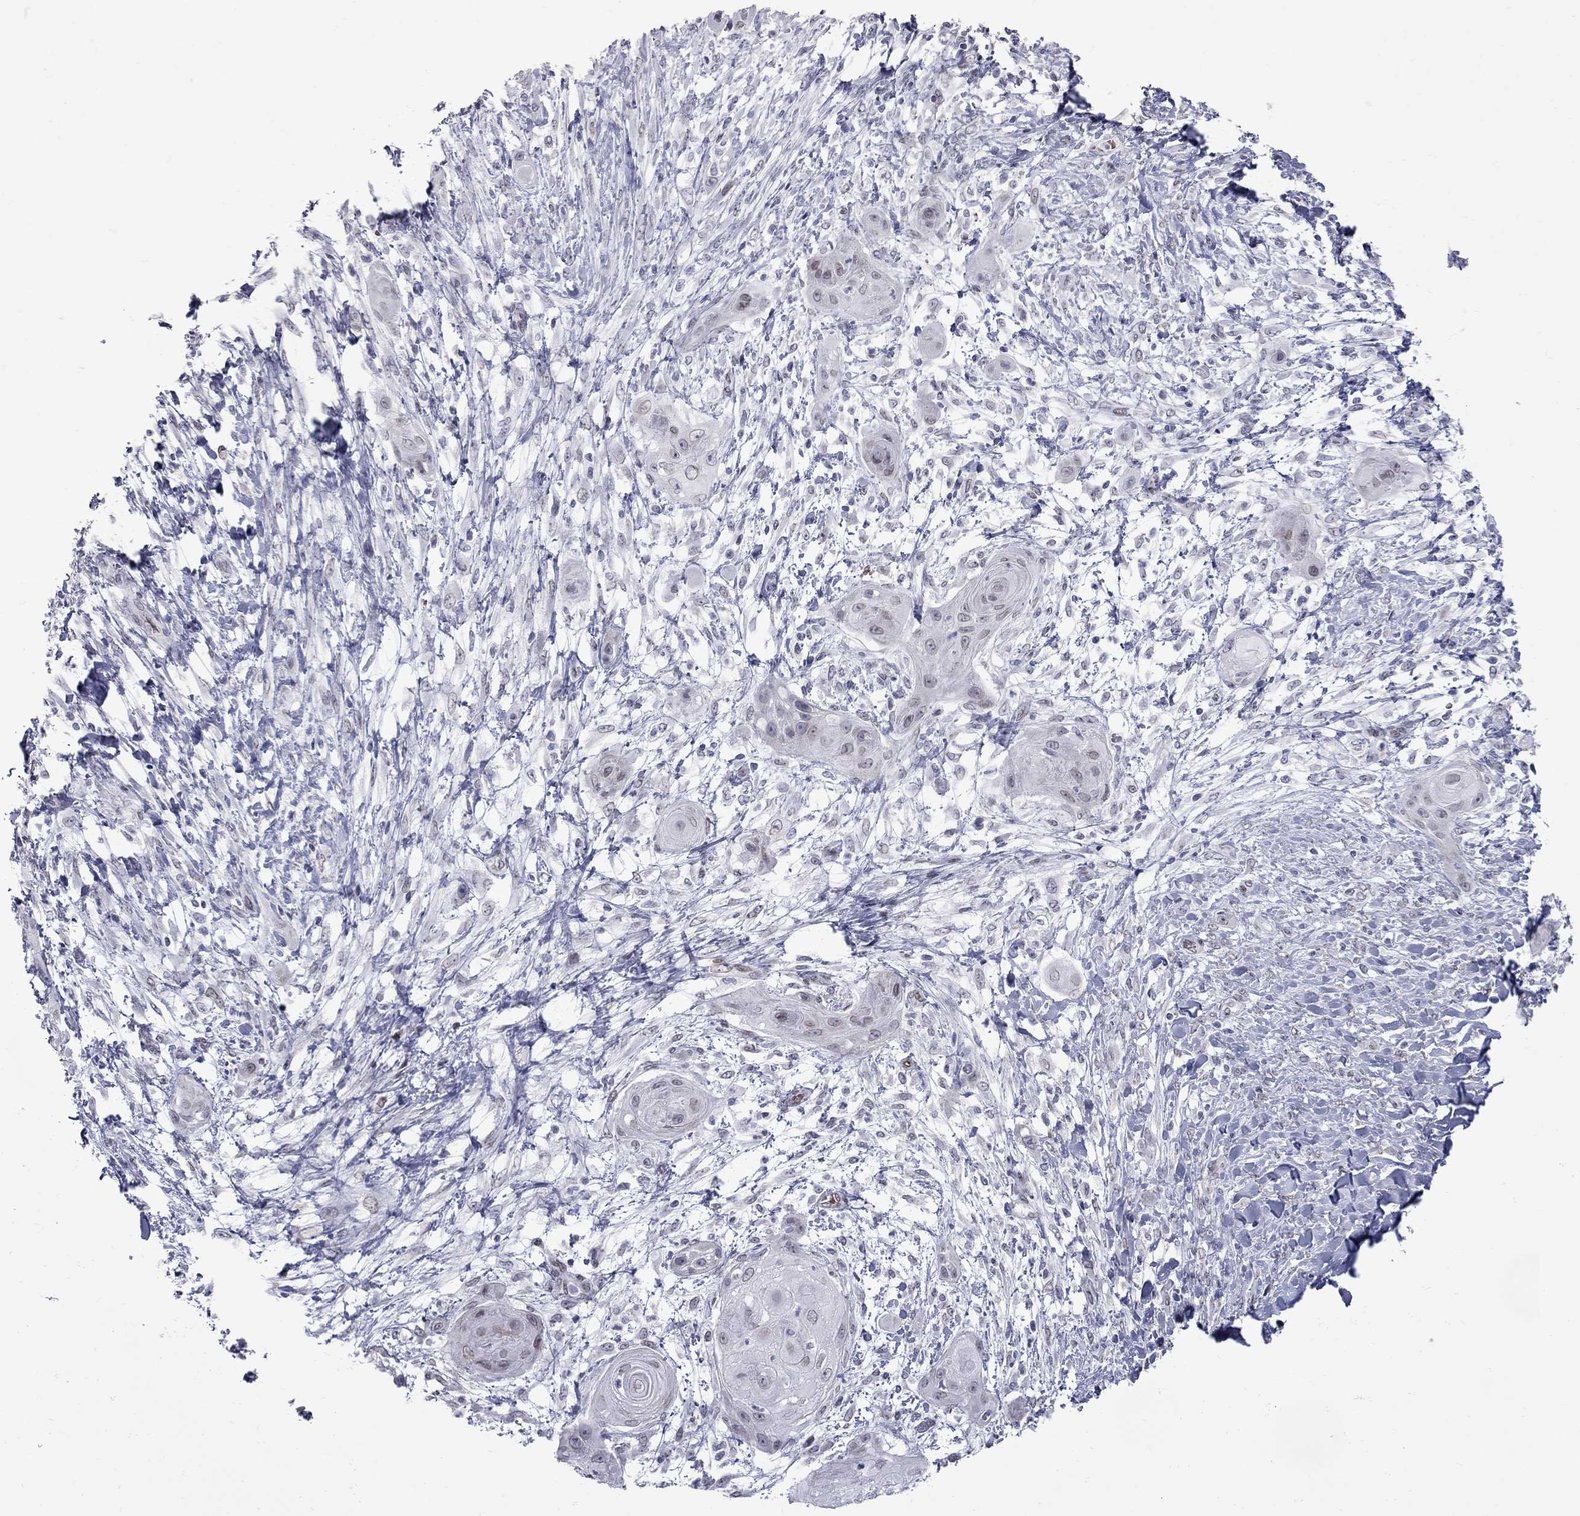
{"staining": {"intensity": "negative", "quantity": "none", "location": "none"}, "tissue": "skin cancer", "cell_type": "Tumor cells", "image_type": "cancer", "snomed": [{"axis": "morphology", "description": "Squamous cell carcinoma, NOS"}, {"axis": "topography", "description": "Skin"}], "caption": "Immunohistochemistry image of human skin cancer stained for a protein (brown), which displays no positivity in tumor cells.", "gene": "CLTCL1", "patient": {"sex": "male", "age": 62}}